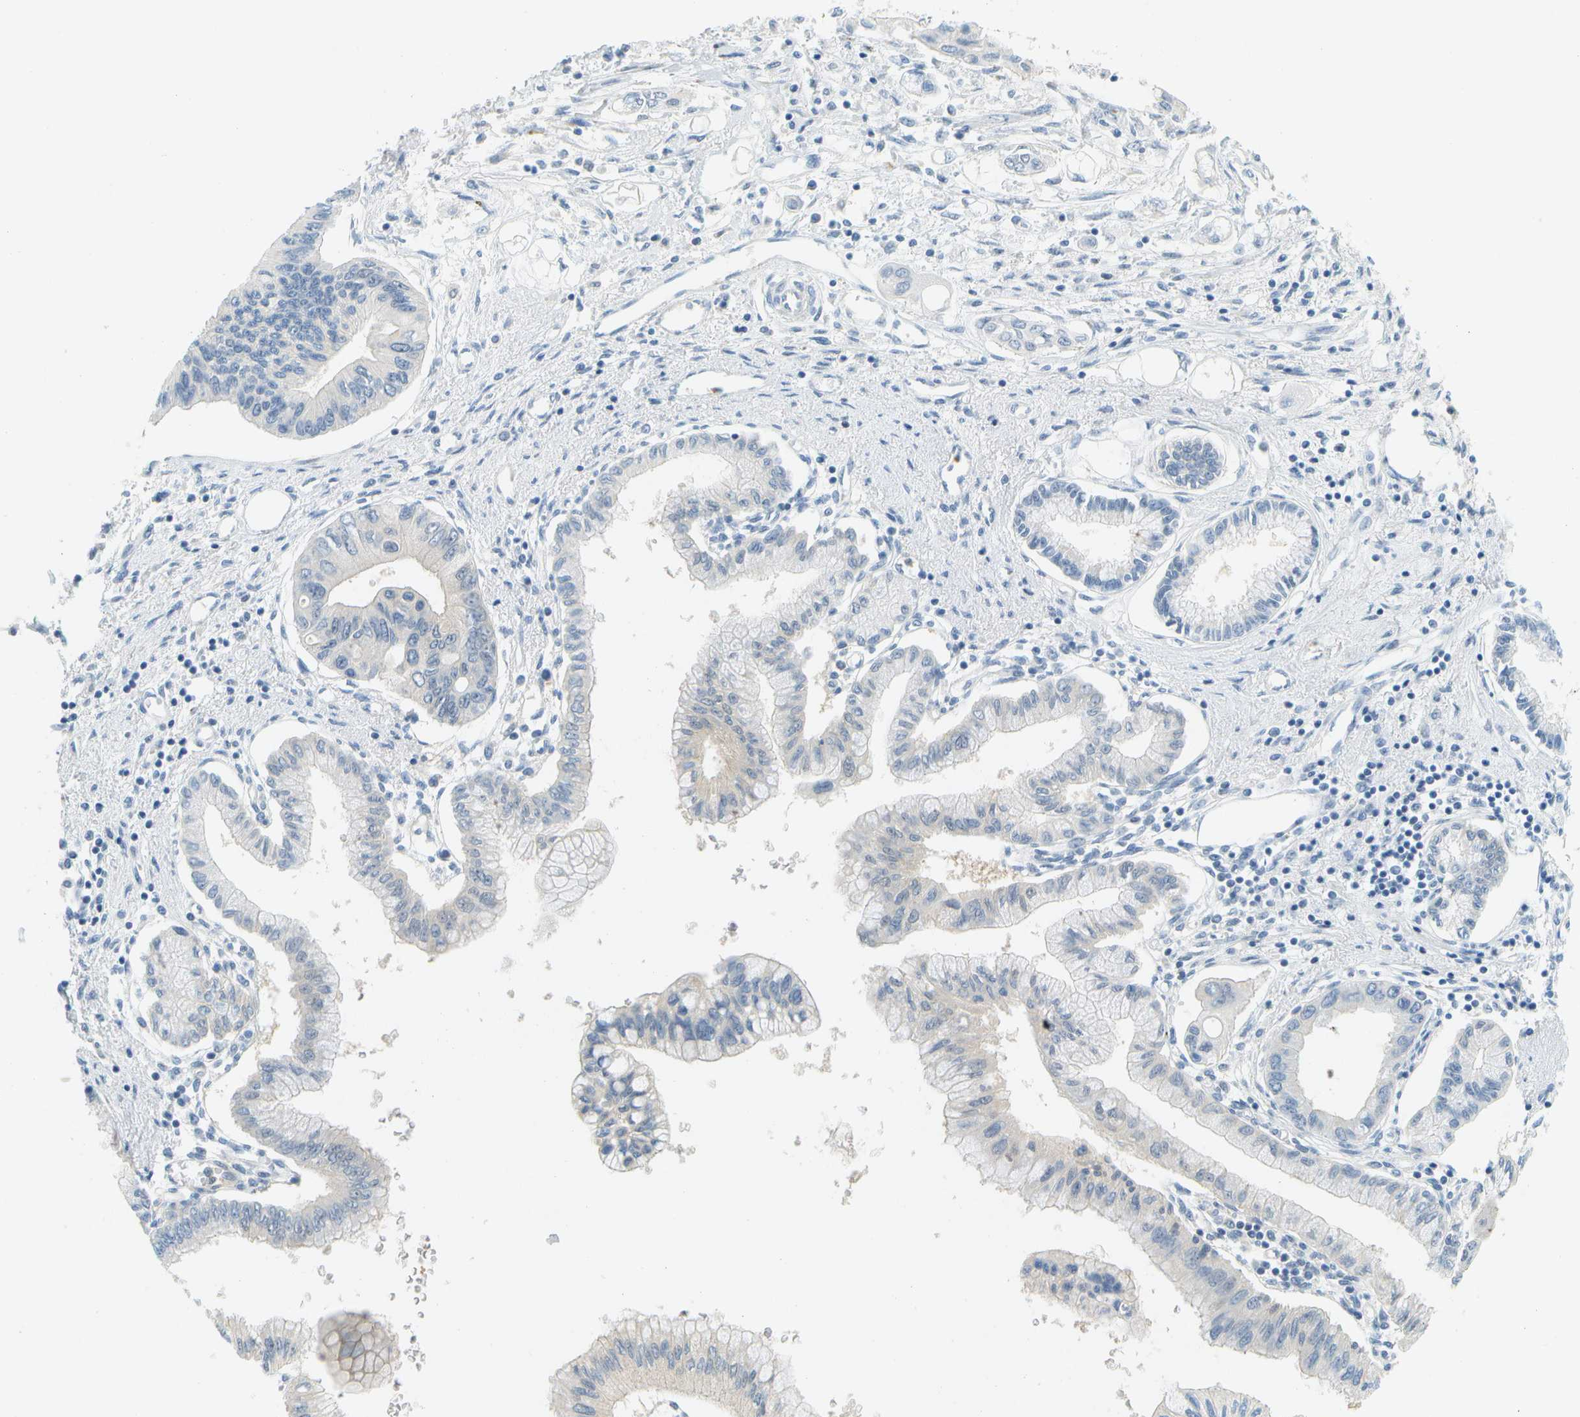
{"staining": {"intensity": "negative", "quantity": "none", "location": "none"}, "tissue": "pancreatic cancer", "cell_type": "Tumor cells", "image_type": "cancer", "snomed": [{"axis": "morphology", "description": "Adenocarcinoma, NOS"}, {"axis": "topography", "description": "Pancreas"}], "caption": "Pancreatic adenocarcinoma stained for a protein using immunohistochemistry exhibits no positivity tumor cells.", "gene": "RASGRP2", "patient": {"sex": "female", "age": 77}}